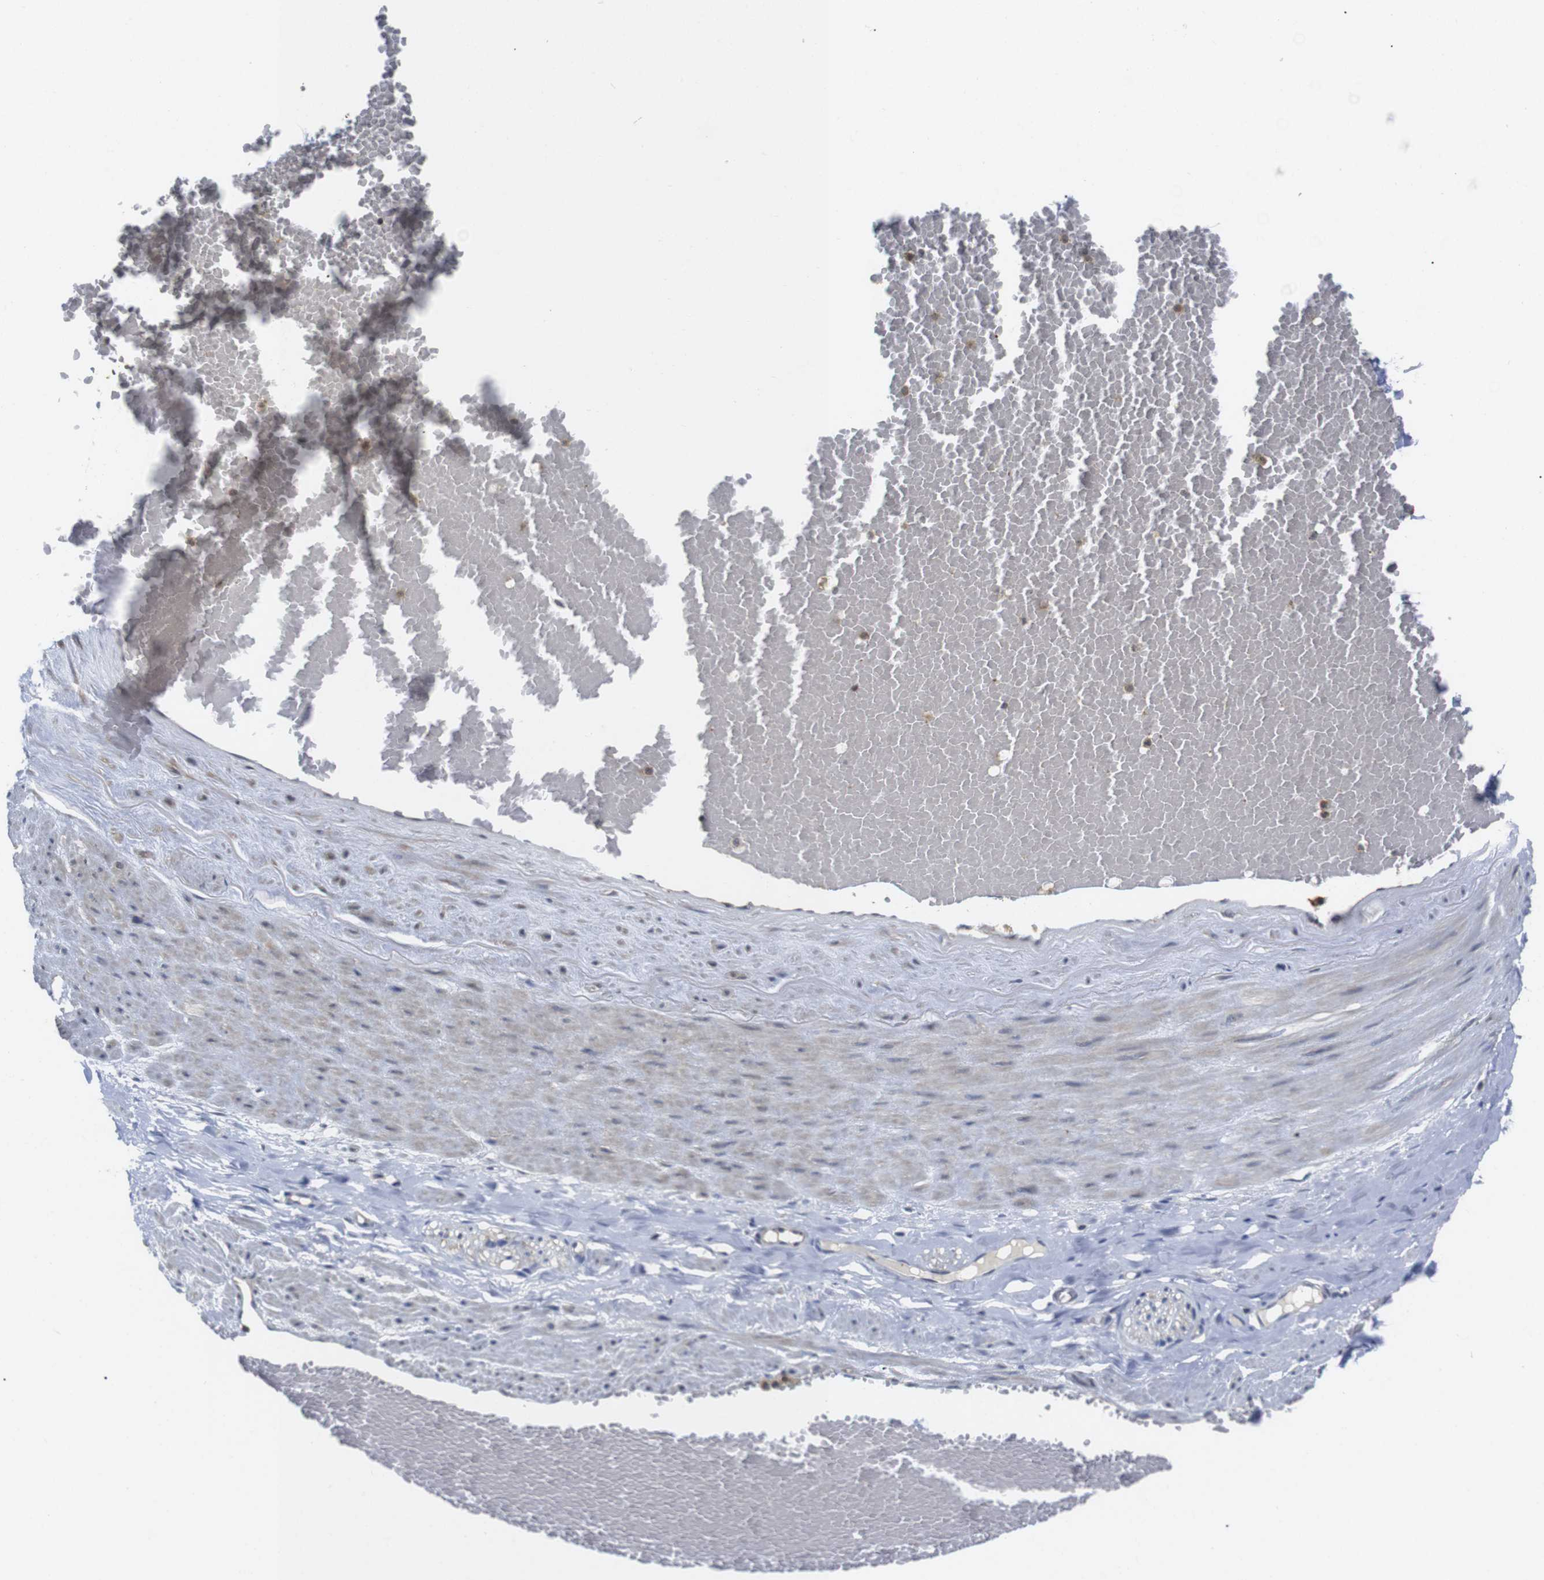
{"staining": {"intensity": "negative", "quantity": "none", "location": "none"}, "tissue": "adipose tissue", "cell_type": "Adipocytes", "image_type": "normal", "snomed": [{"axis": "morphology", "description": "Normal tissue, NOS"}, {"axis": "topography", "description": "Soft tissue"}, {"axis": "topography", "description": "Vascular tissue"}], "caption": "Adipocytes show no significant protein expression in benign adipose tissue. (DAB (3,3'-diaminobenzidine) immunohistochemistry with hematoxylin counter stain).", "gene": "FNTA", "patient": {"sex": "female", "age": 35}}